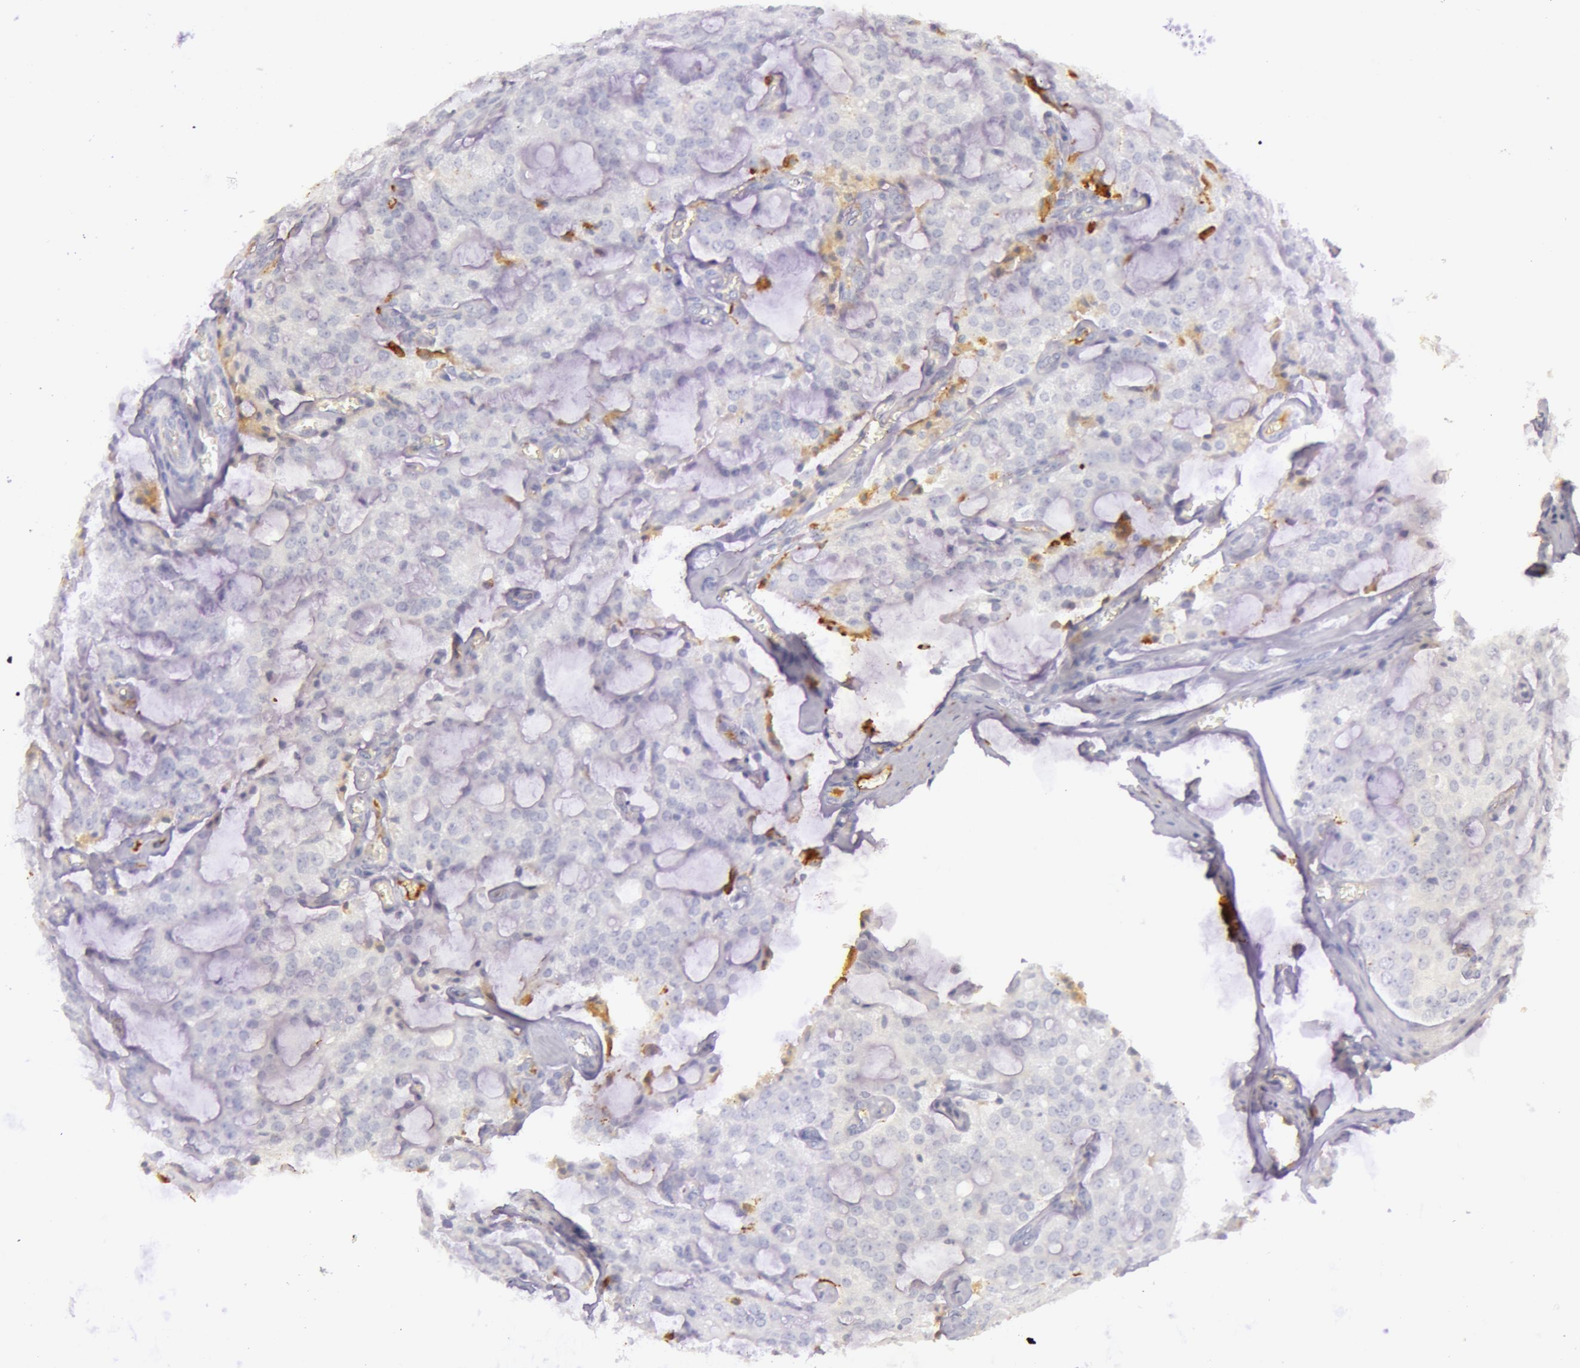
{"staining": {"intensity": "negative", "quantity": "none", "location": "none"}, "tissue": "prostate cancer", "cell_type": "Tumor cells", "image_type": "cancer", "snomed": [{"axis": "morphology", "description": "Adenocarcinoma, Medium grade"}, {"axis": "topography", "description": "Prostate"}], "caption": "High magnification brightfield microscopy of prostate cancer stained with DAB (3,3'-diaminobenzidine) (brown) and counterstained with hematoxylin (blue): tumor cells show no significant expression.", "gene": "C4BPA", "patient": {"sex": "male", "age": 60}}